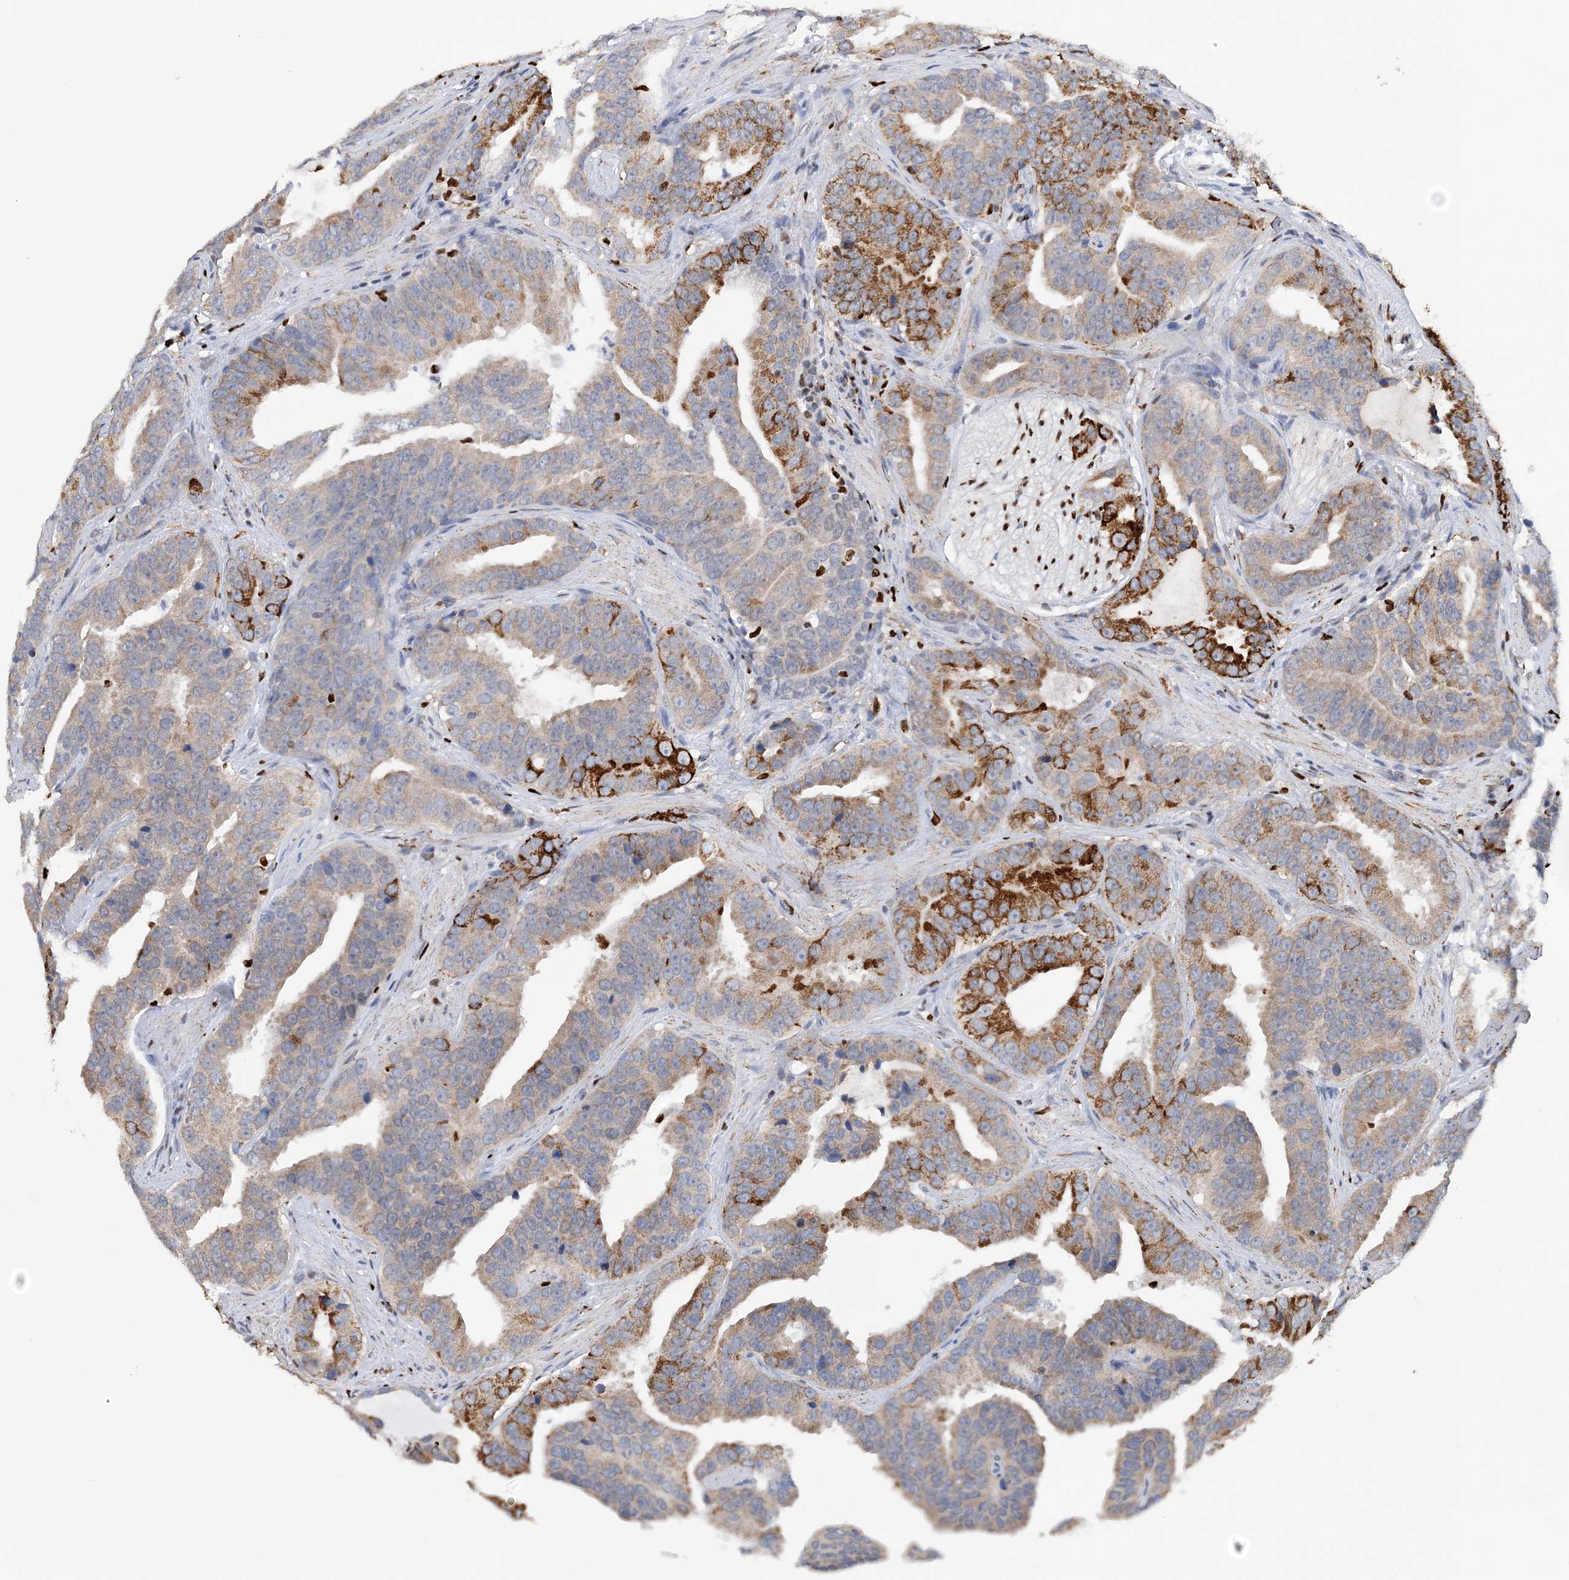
{"staining": {"intensity": "strong", "quantity": "25%-75%", "location": "cytoplasmic/membranous"}, "tissue": "prostate cancer", "cell_type": "Tumor cells", "image_type": "cancer", "snomed": [{"axis": "morphology", "description": "Adenocarcinoma, Low grade"}, {"axis": "topography", "description": "Prostate"}], "caption": "IHC image of neoplastic tissue: human prostate cancer (low-grade adenocarcinoma) stained using immunohistochemistry (IHC) exhibits high levels of strong protein expression localized specifically in the cytoplasmic/membranous of tumor cells, appearing as a cytoplasmic/membranous brown color.", "gene": "NIT2", "patient": {"sex": "male", "age": 59}}